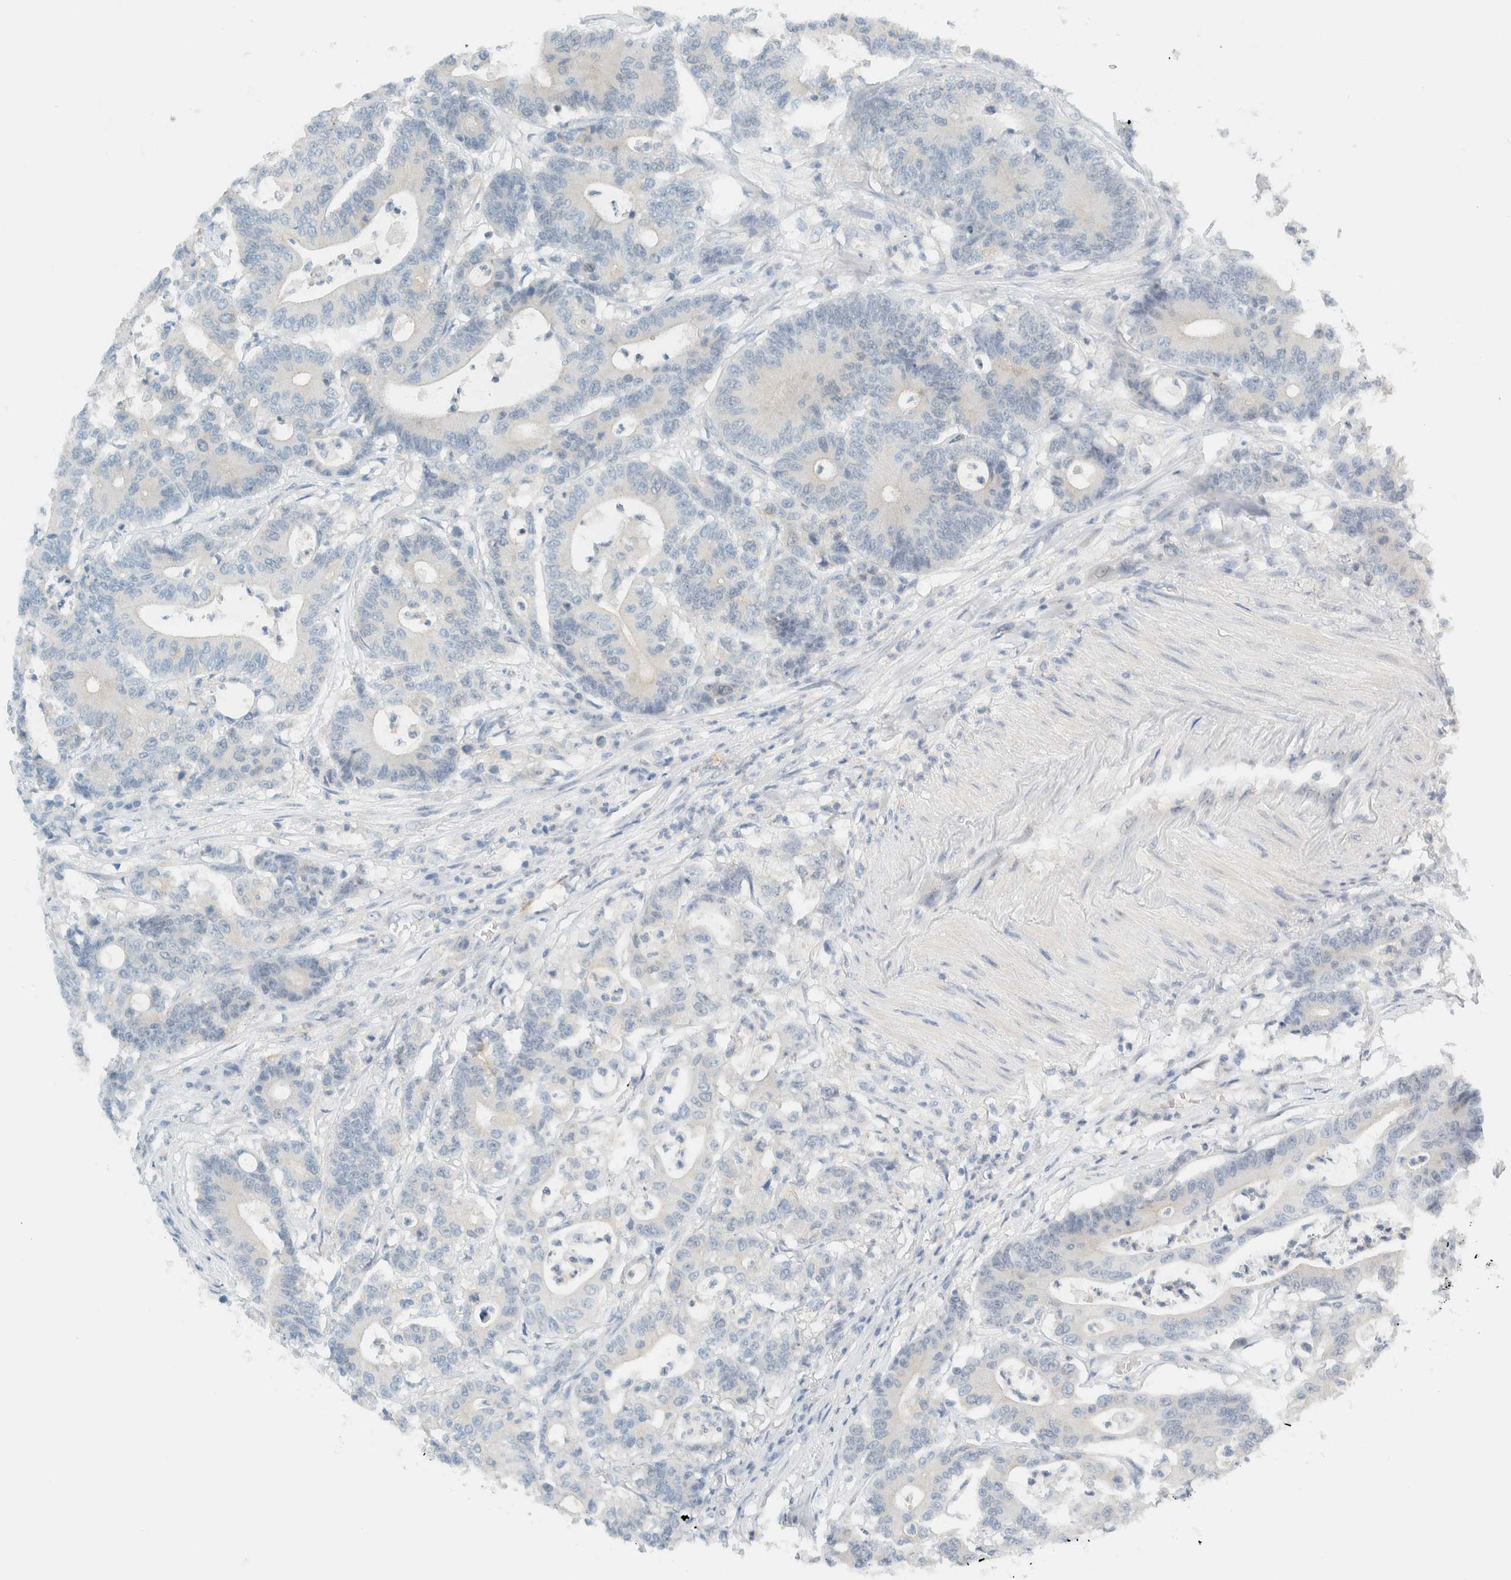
{"staining": {"intensity": "negative", "quantity": "none", "location": "none"}, "tissue": "colorectal cancer", "cell_type": "Tumor cells", "image_type": "cancer", "snomed": [{"axis": "morphology", "description": "Adenocarcinoma, NOS"}, {"axis": "topography", "description": "Colon"}], "caption": "A photomicrograph of colorectal adenocarcinoma stained for a protein shows no brown staining in tumor cells.", "gene": "NDE1", "patient": {"sex": "female", "age": 84}}